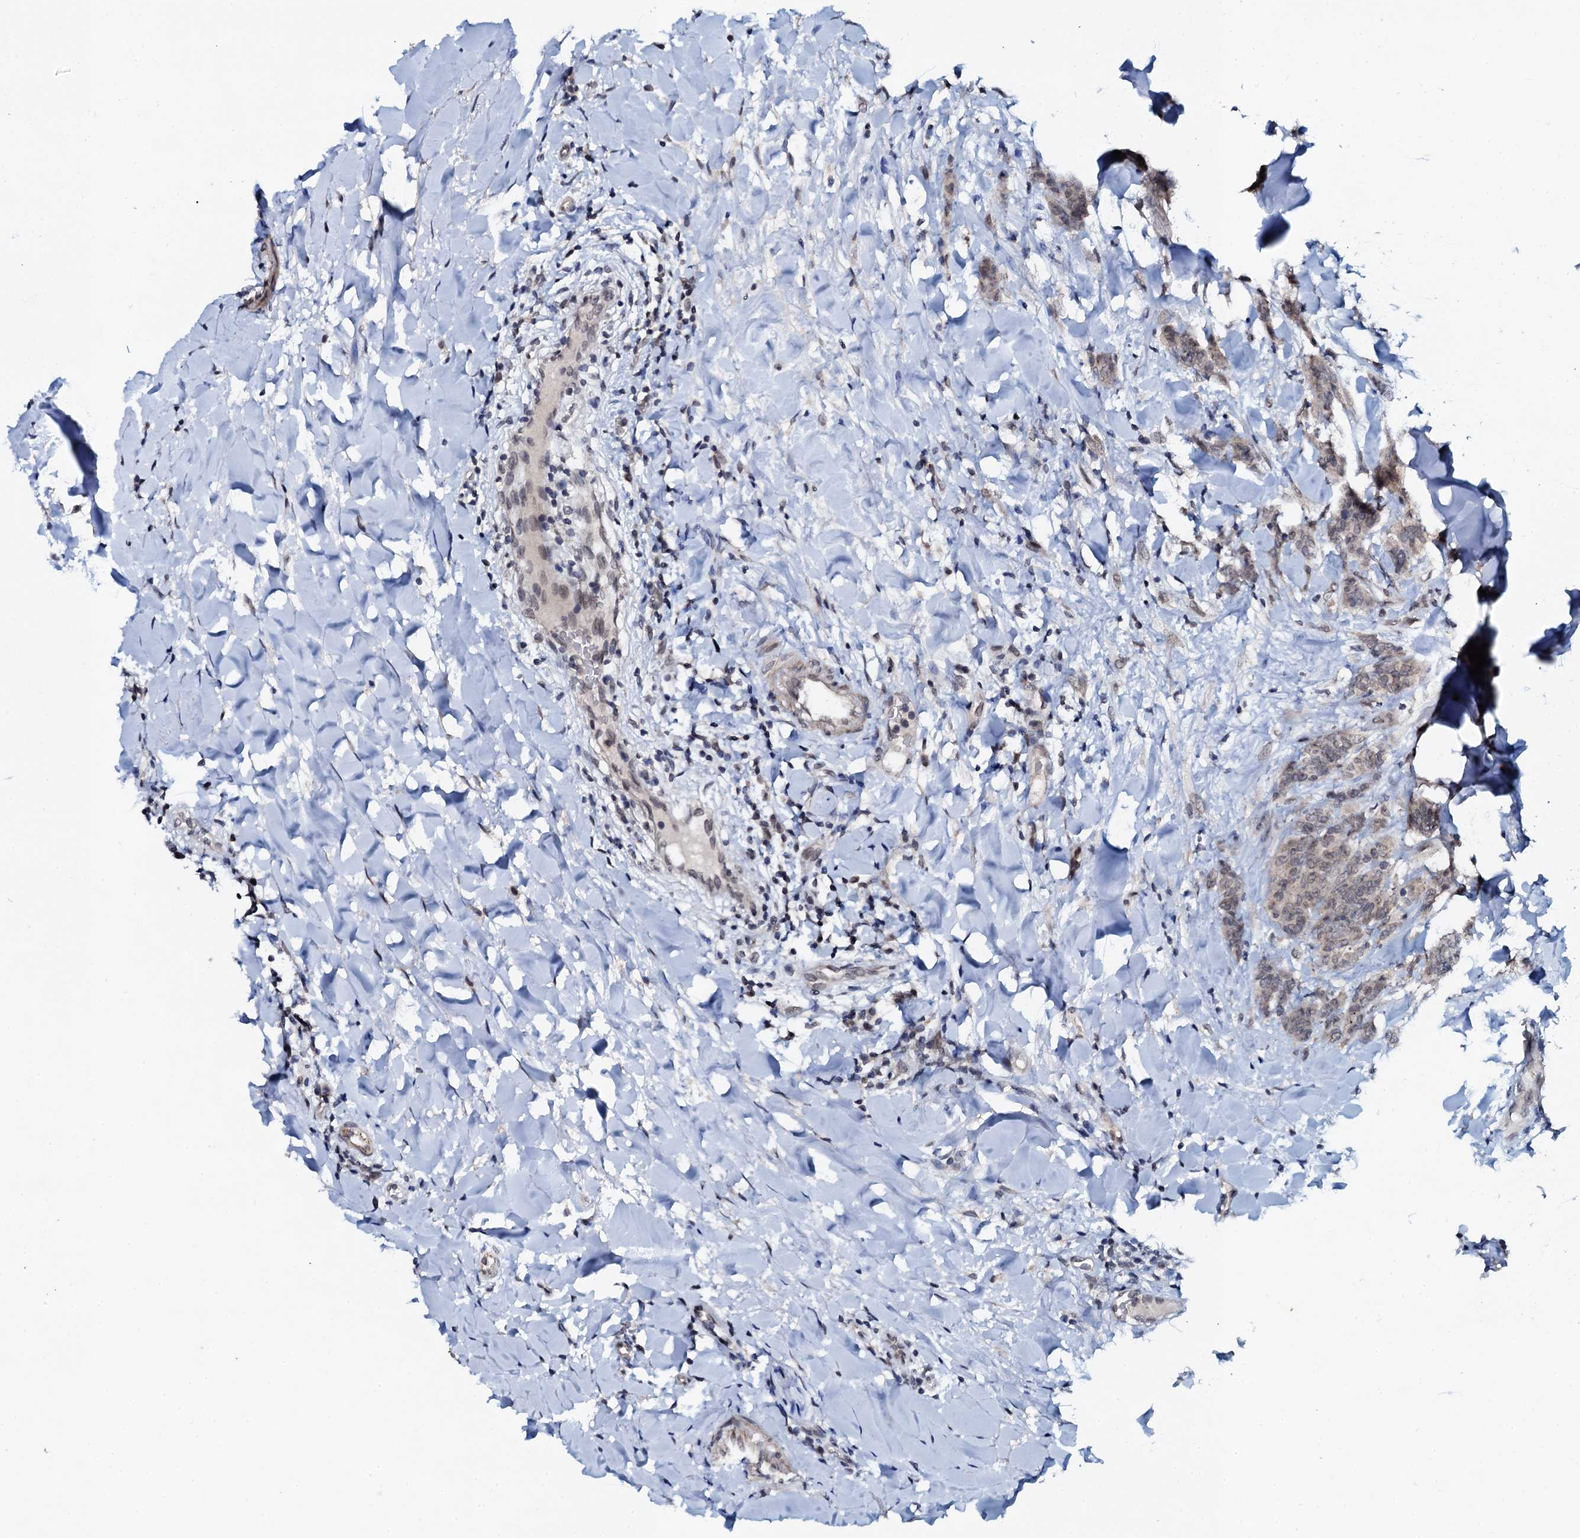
{"staining": {"intensity": "negative", "quantity": "none", "location": "none"}, "tissue": "breast cancer", "cell_type": "Tumor cells", "image_type": "cancer", "snomed": [{"axis": "morphology", "description": "Duct carcinoma"}, {"axis": "topography", "description": "Breast"}], "caption": "Protein analysis of intraductal carcinoma (breast) displays no significant positivity in tumor cells.", "gene": "SNTA1", "patient": {"sex": "female", "age": 40}}